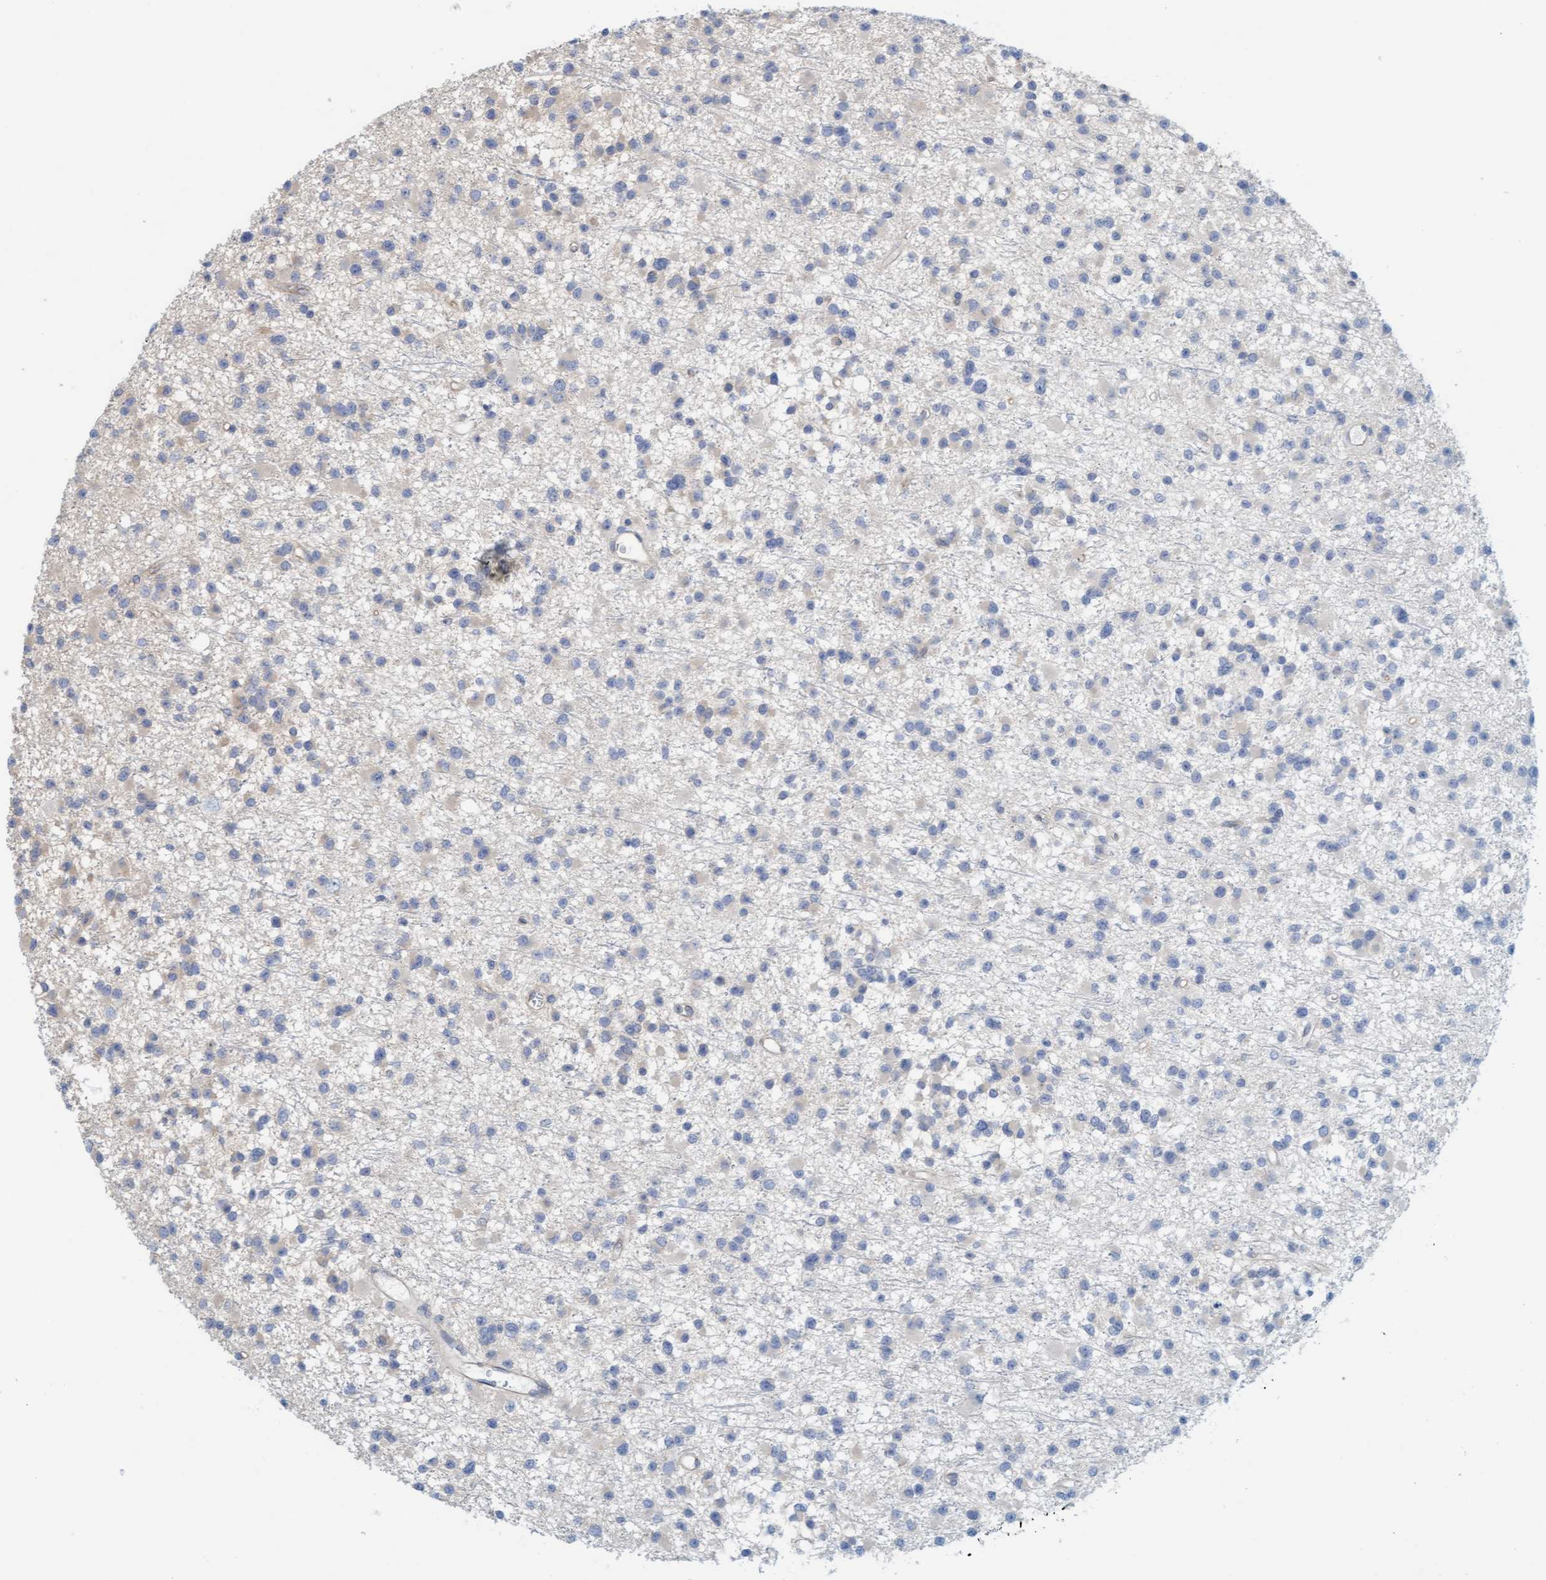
{"staining": {"intensity": "weak", "quantity": "<25%", "location": "cytoplasmic/membranous"}, "tissue": "glioma", "cell_type": "Tumor cells", "image_type": "cancer", "snomed": [{"axis": "morphology", "description": "Glioma, malignant, Low grade"}, {"axis": "topography", "description": "Brain"}], "caption": "Glioma was stained to show a protein in brown. There is no significant positivity in tumor cells. (Immunohistochemistry, brightfield microscopy, high magnification).", "gene": "PRKD2", "patient": {"sex": "female", "age": 22}}